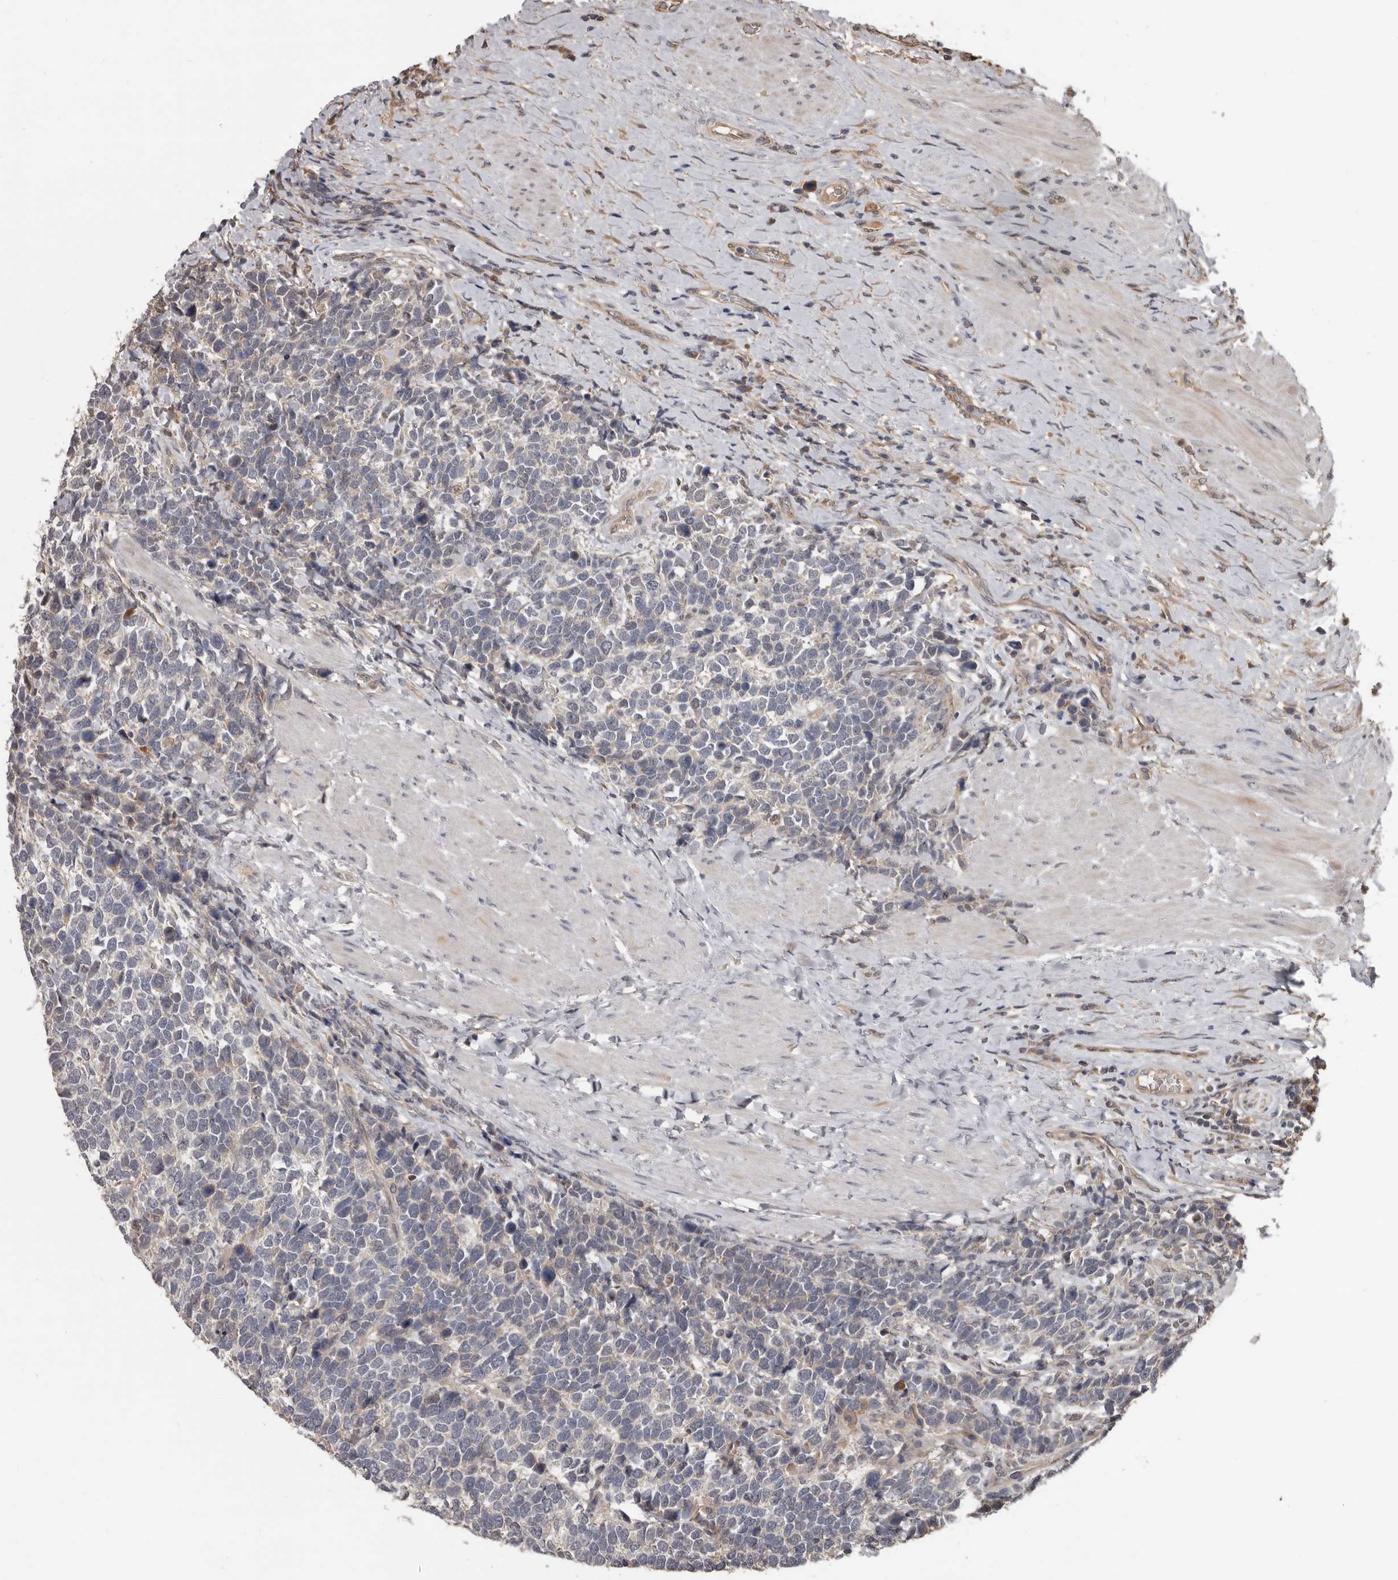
{"staining": {"intensity": "negative", "quantity": "none", "location": "none"}, "tissue": "urothelial cancer", "cell_type": "Tumor cells", "image_type": "cancer", "snomed": [{"axis": "morphology", "description": "Urothelial carcinoma, High grade"}, {"axis": "topography", "description": "Urinary bladder"}], "caption": "This is an IHC image of urothelial cancer. There is no positivity in tumor cells.", "gene": "AHR", "patient": {"sex": "female", "age": 82}}